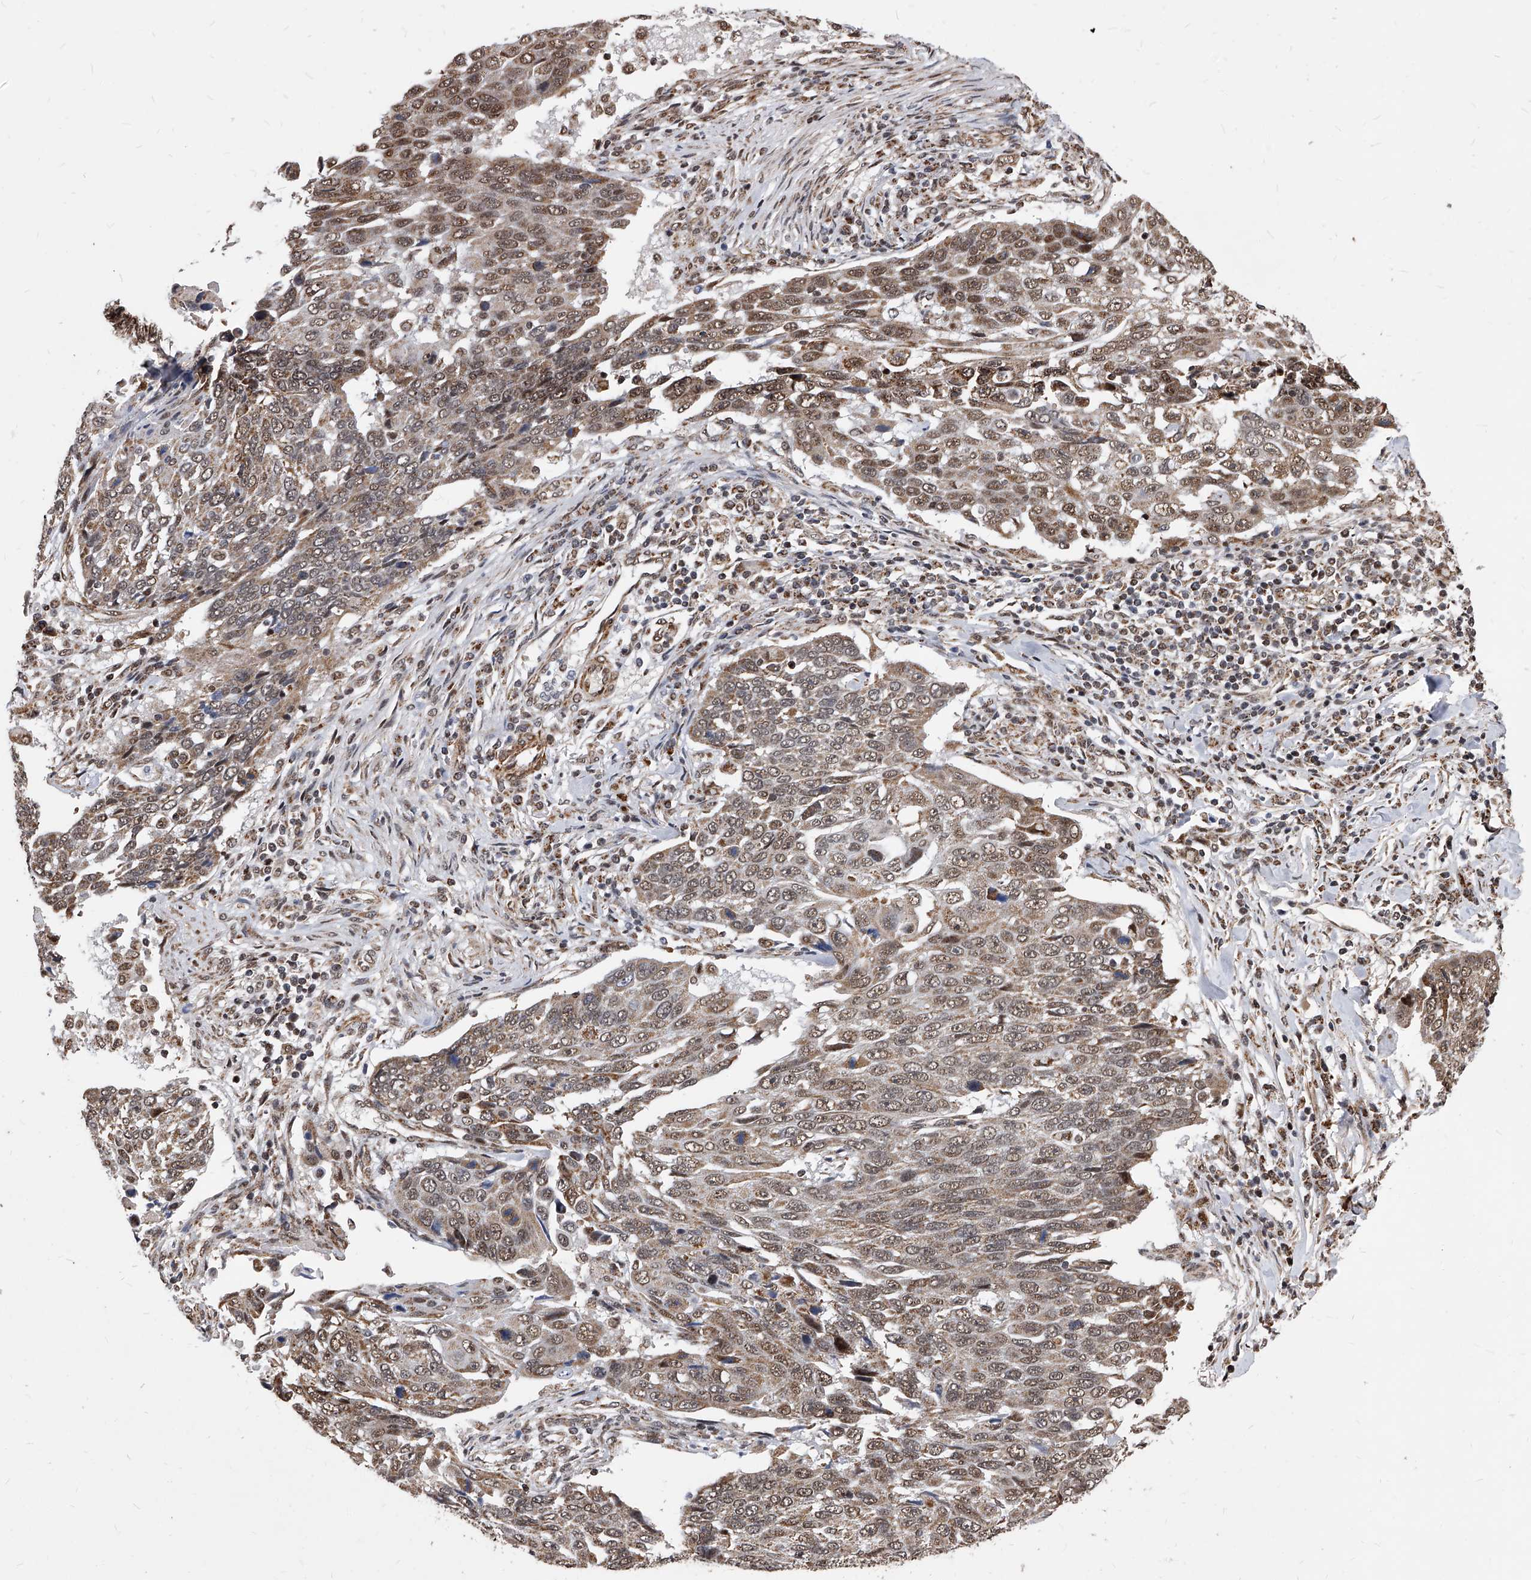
{"staining": {"intensity": "moderate", "quantity": ">75%", "location": "cytoplasmic/membranous,nuclear"}, "tissue": "lung cancer", "cell_type": "Tumor cells", "image_type": "cancer", "snomed": [{"axis": "morphology", "description": "Squamous cell carcinoma, NOS"}, {"axis": "topography", "description": "Lung"}], "caption": "This histopathology image displays immunohistochemistry (IHC) staining of lung squamous cell carcinoma, with medium moderate cytoplasmic/membranous and nuclear positivity in approximately >75% of tumor cells.", "gene": "DUSP22", "patient": {"sex": "male", "age": 66}}